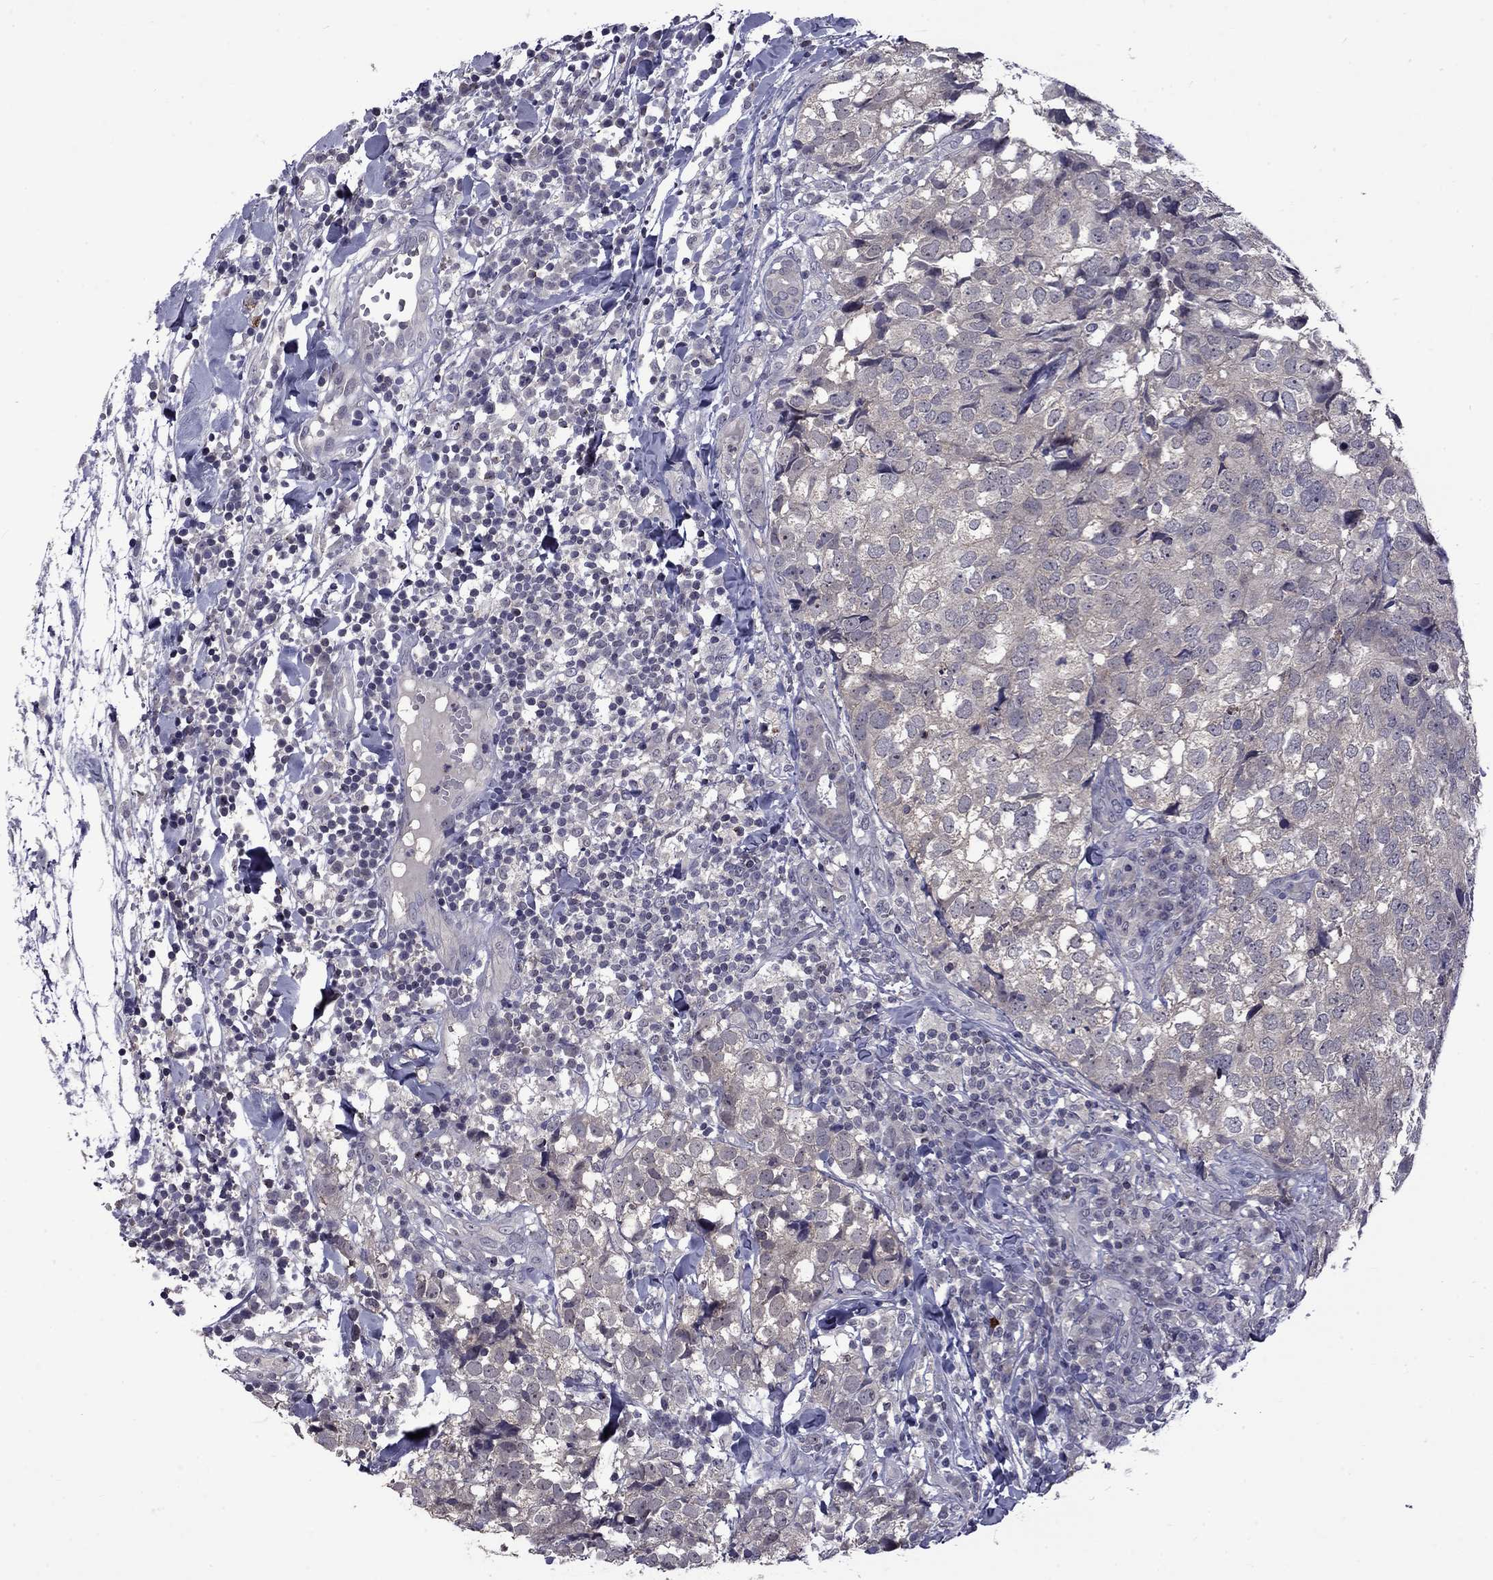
{"staining": {"intensity": "negative", "quantity": "none", "location": "none"}, "tissue": "breast cancer", "cell_type": "Tumor cells", "image_type": "cancer", "snomed": [{"axis": "morphology", "description": "Duct carcinoma"}, {"axis": "topography", "description": "Breast"}], "caption": "This photomicrograph is of breast cancer stained with immunohistochemistry (IHC) to label a protein in brown with the nuclei are counter-stained blue. There is no staining in tumor cells.", "gene": "SNTA1", "patient": {"sex": "female", "age": 30}}